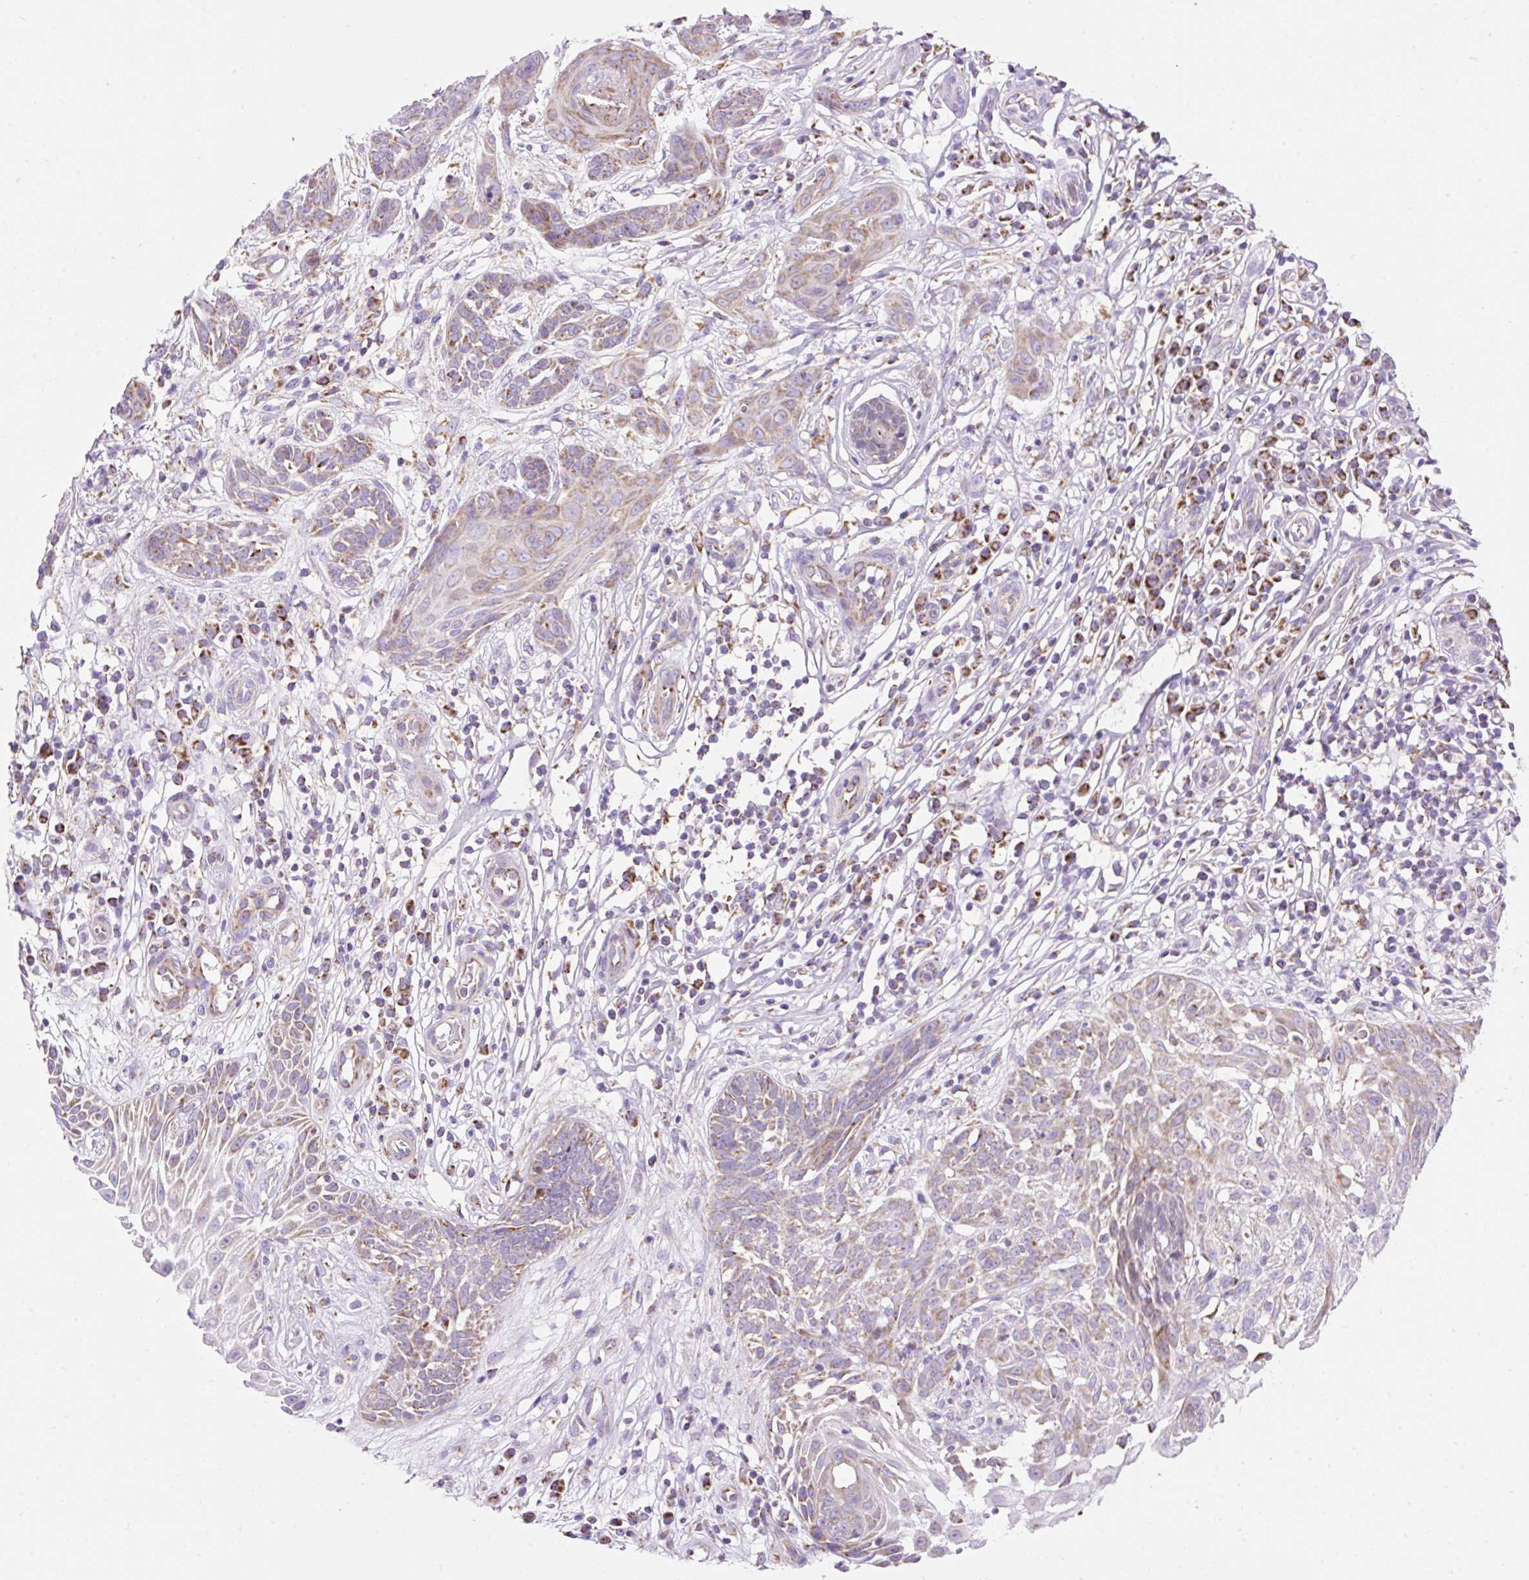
{"staining": {"intensity": "weak", "quantity": ">75%", "location": "cytoplasmic/membranous"}, "tissue": "skin cancer", "cell_type": "Tumor cells", "image_type": "cancer", "snomed": [{"axis": "morphology", "description": "Basal cell carcinoma"}, {"axis": "topography", "description": "Skin"}, {"axis": "topography", "description": "Skin, foot"}], "caption": "The photomicrograph displays a brown stain indicating the presence of a protein in the cytoplasmic/membranous of tumor cells in basal cell carcinoma (skin).", "gene": "DAAM2", "patient": {"sex": "female", "age": 86}}